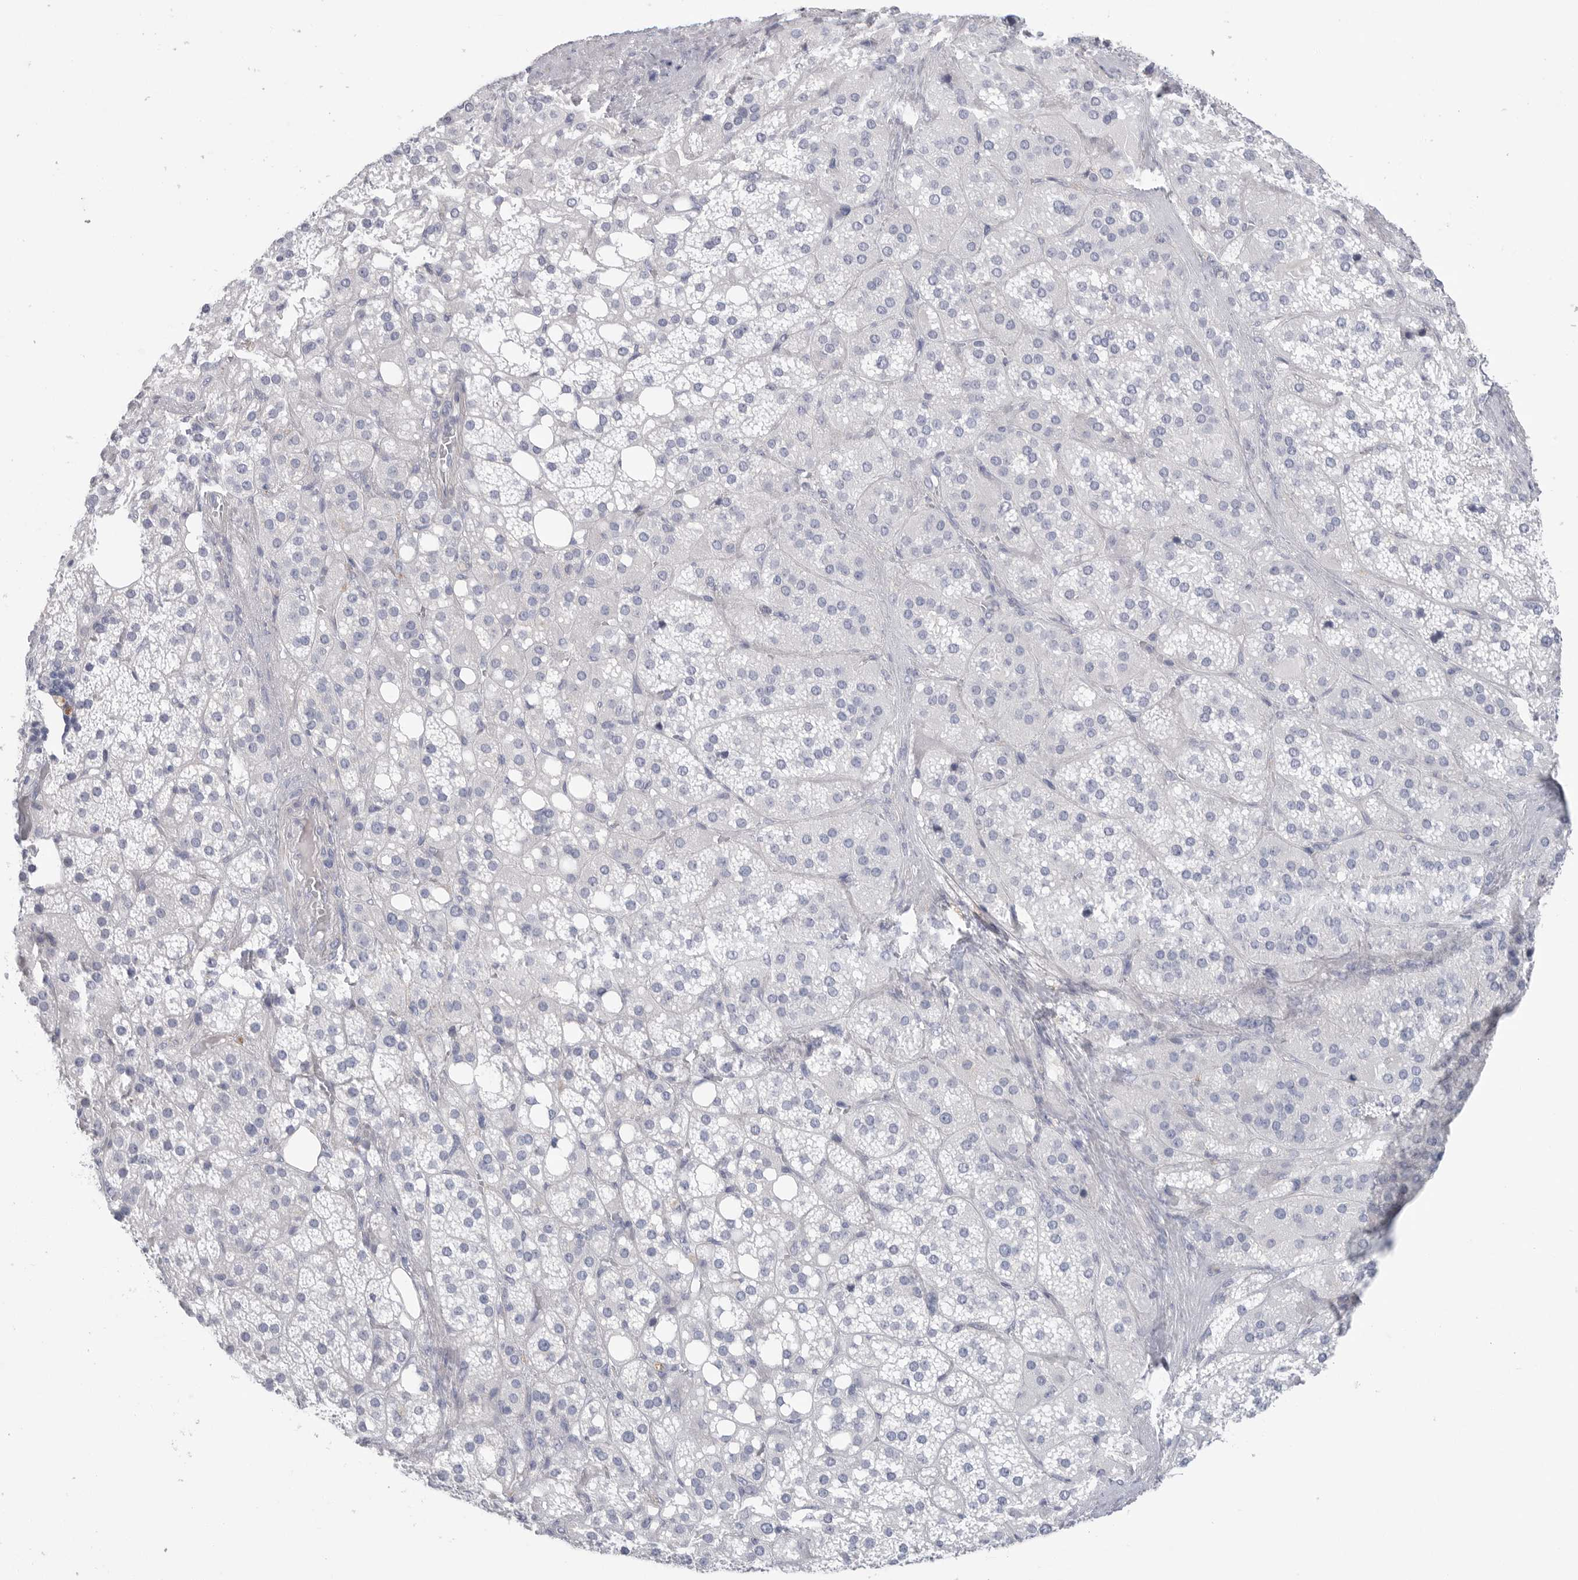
{"staining": {"intensity": "negative", "quantity": "none", "location": "none"}, "tissue": "adrenal gland", "cell_type": "Glandular cells", "image_type": "normal", "snomed": [{"axis": "morphology", "description": "Normal tissue, NOS"}, {"axis": "topography", "description": "Adrenal gland"}], "caption": "Immunohistochemistry of unremarkable adrenal gland displays no positivity in glandular cells.", "gene": "CAMK2B", "patient": {"sex": "female", "age": 59}}